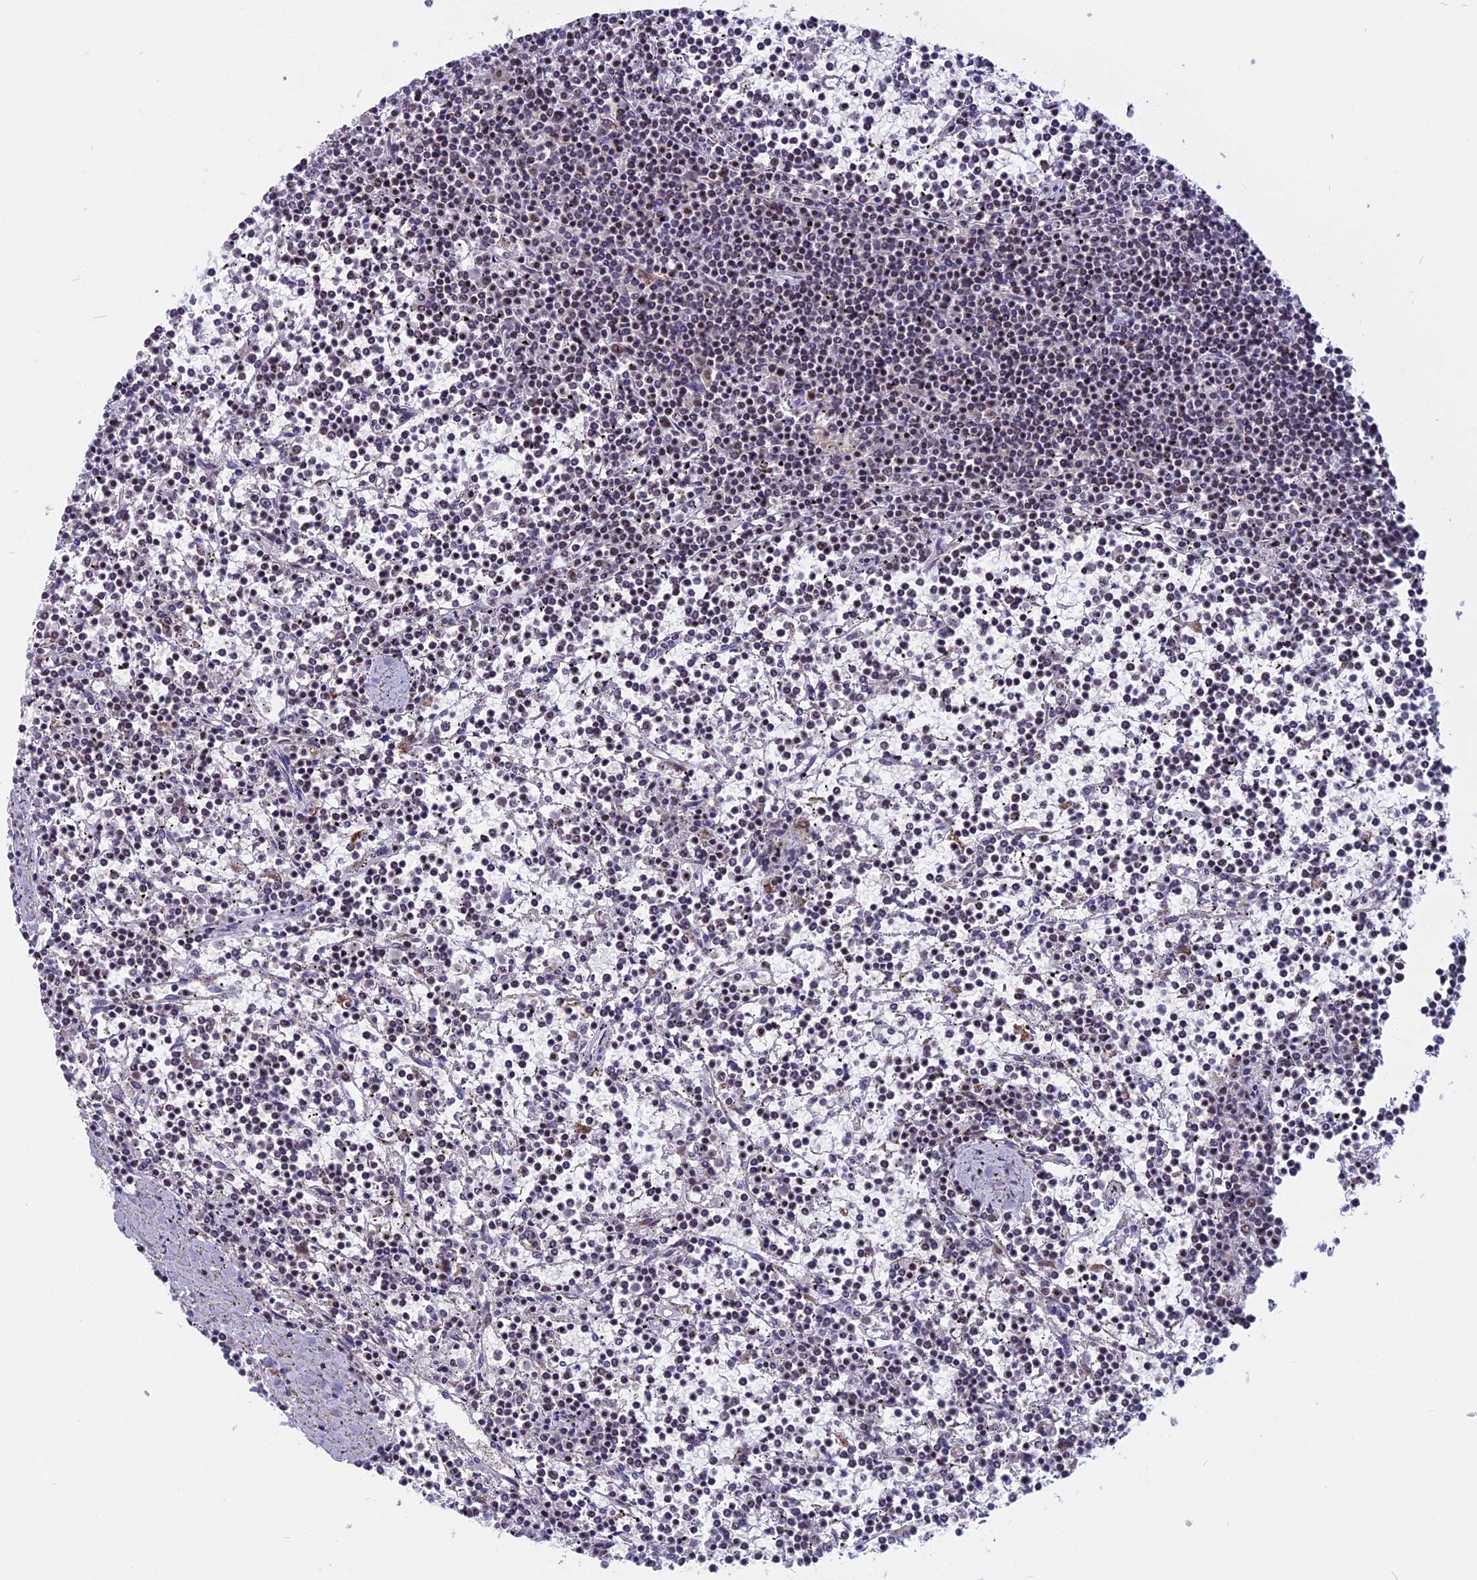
{"staining": {"intensity": "negative", "quantity": "none", "location": "none"}, "tissue": "lymphoma", "cell_type": "Tumor cells", "image_type": "cancer", "snomed": [{"axis": "morphology", "description": "Malignant lymphoma, non-Hodgkin's type, Low grade"}, {"axis": "topography", "description": "Spleen"}], "caption": "DAB (3,3'-diaminobenzidine) immunohistochemical staining of low-grade malignant lymphoma, non-Hodgkin's type displays no significant positivity in tumor cells. (Immunohistochemistry, brightfield microscopy, high magnification).", "gene": "CDC7", "patient": {"sex": "female", "age": 19}}